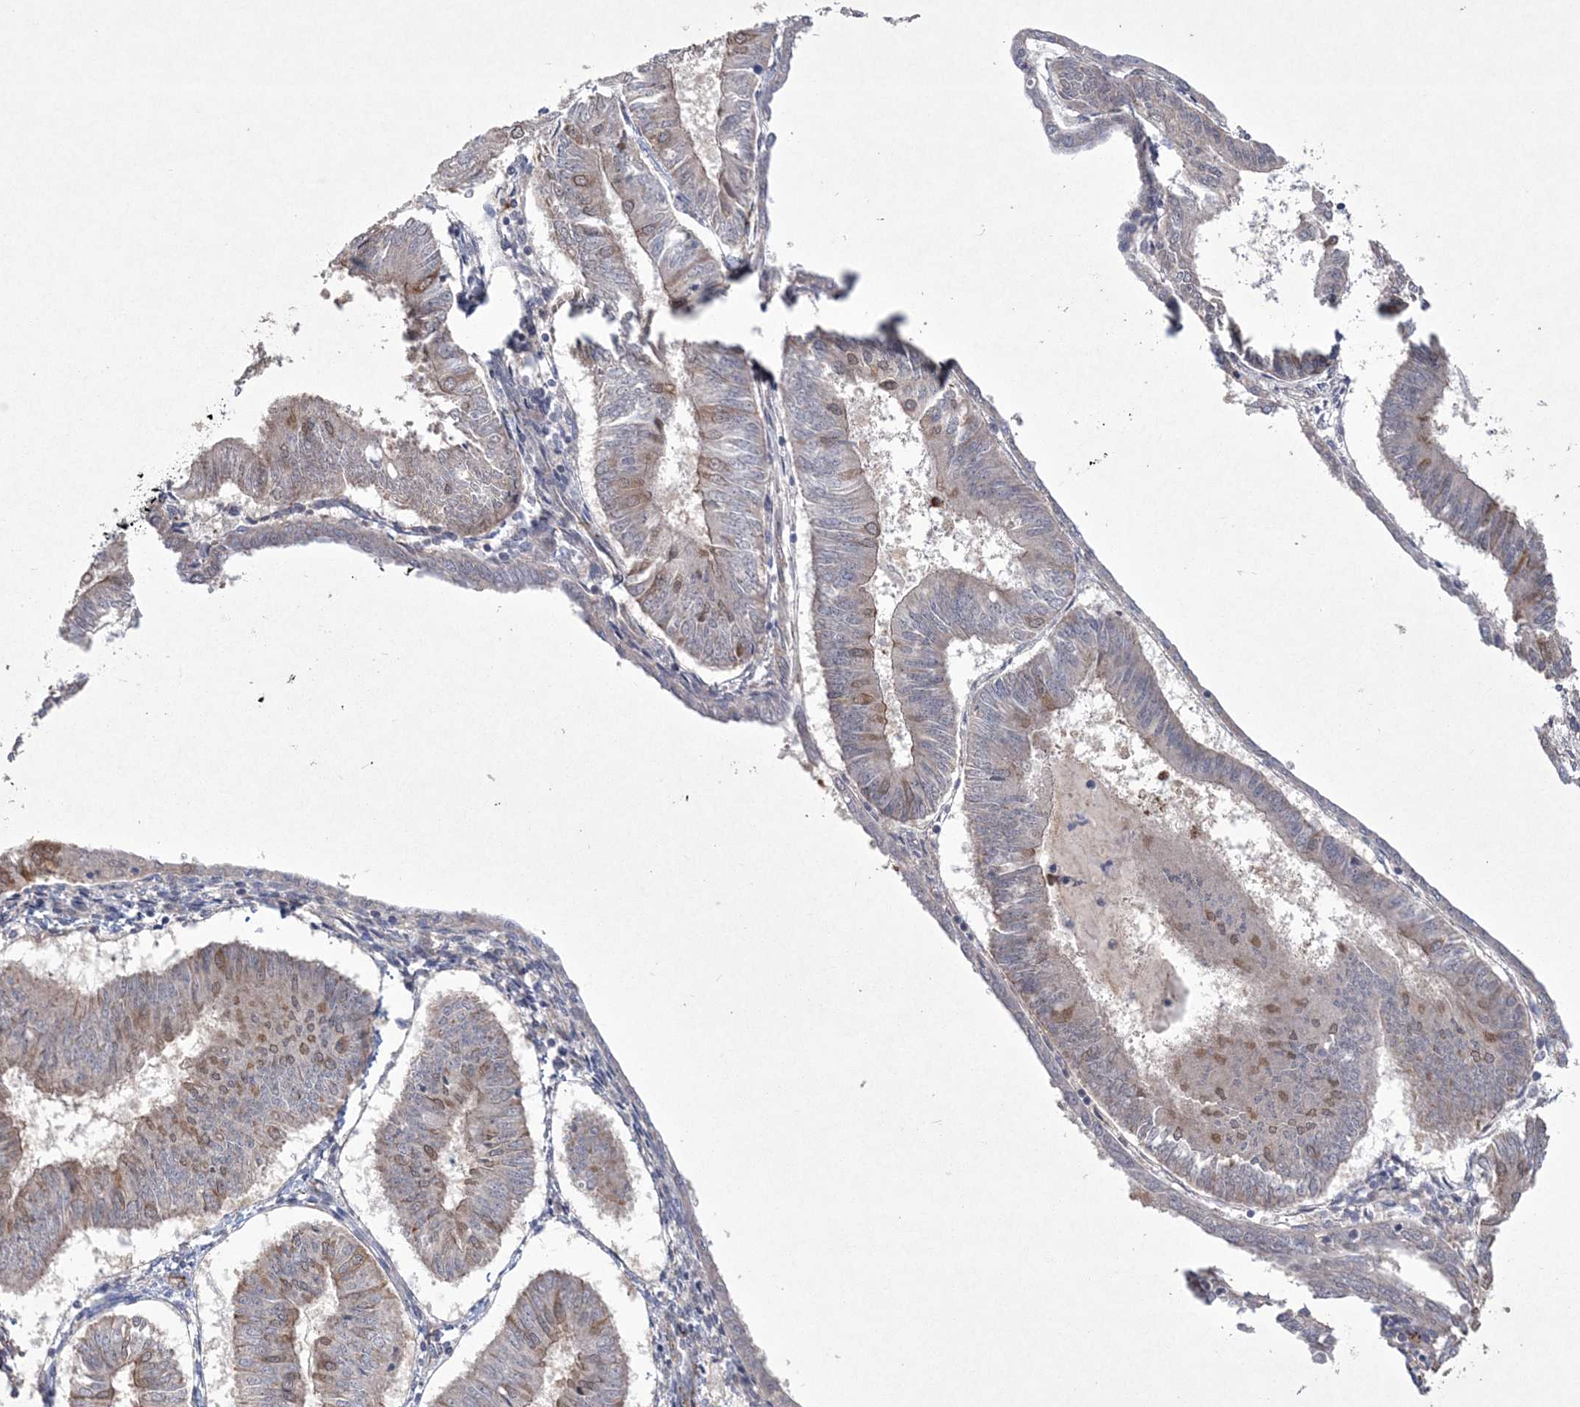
{"staining": {"intensity": "weak", "quantity": "<25%", "location": "cytoplasmic/membranous"}, "tissue": "endometrial cancer", "cell_type": "Tumor cells", "image_type": "cancer", "snomed": [{"axis": "morphology", "description": "Adenocarcinoma, NOS"}, {"axis": "topography", "description": "Endometrium"}], "caption": "High magnification brightfield microscopy of endometrial cancer stained with DAB (3,3'-diaminobenzidine) (brown) and counterstained with hematoxylin (blue): tumor cells show no significant staining.", "gene": "DPCD", "patient": {"sex": "female", "age": 58}}